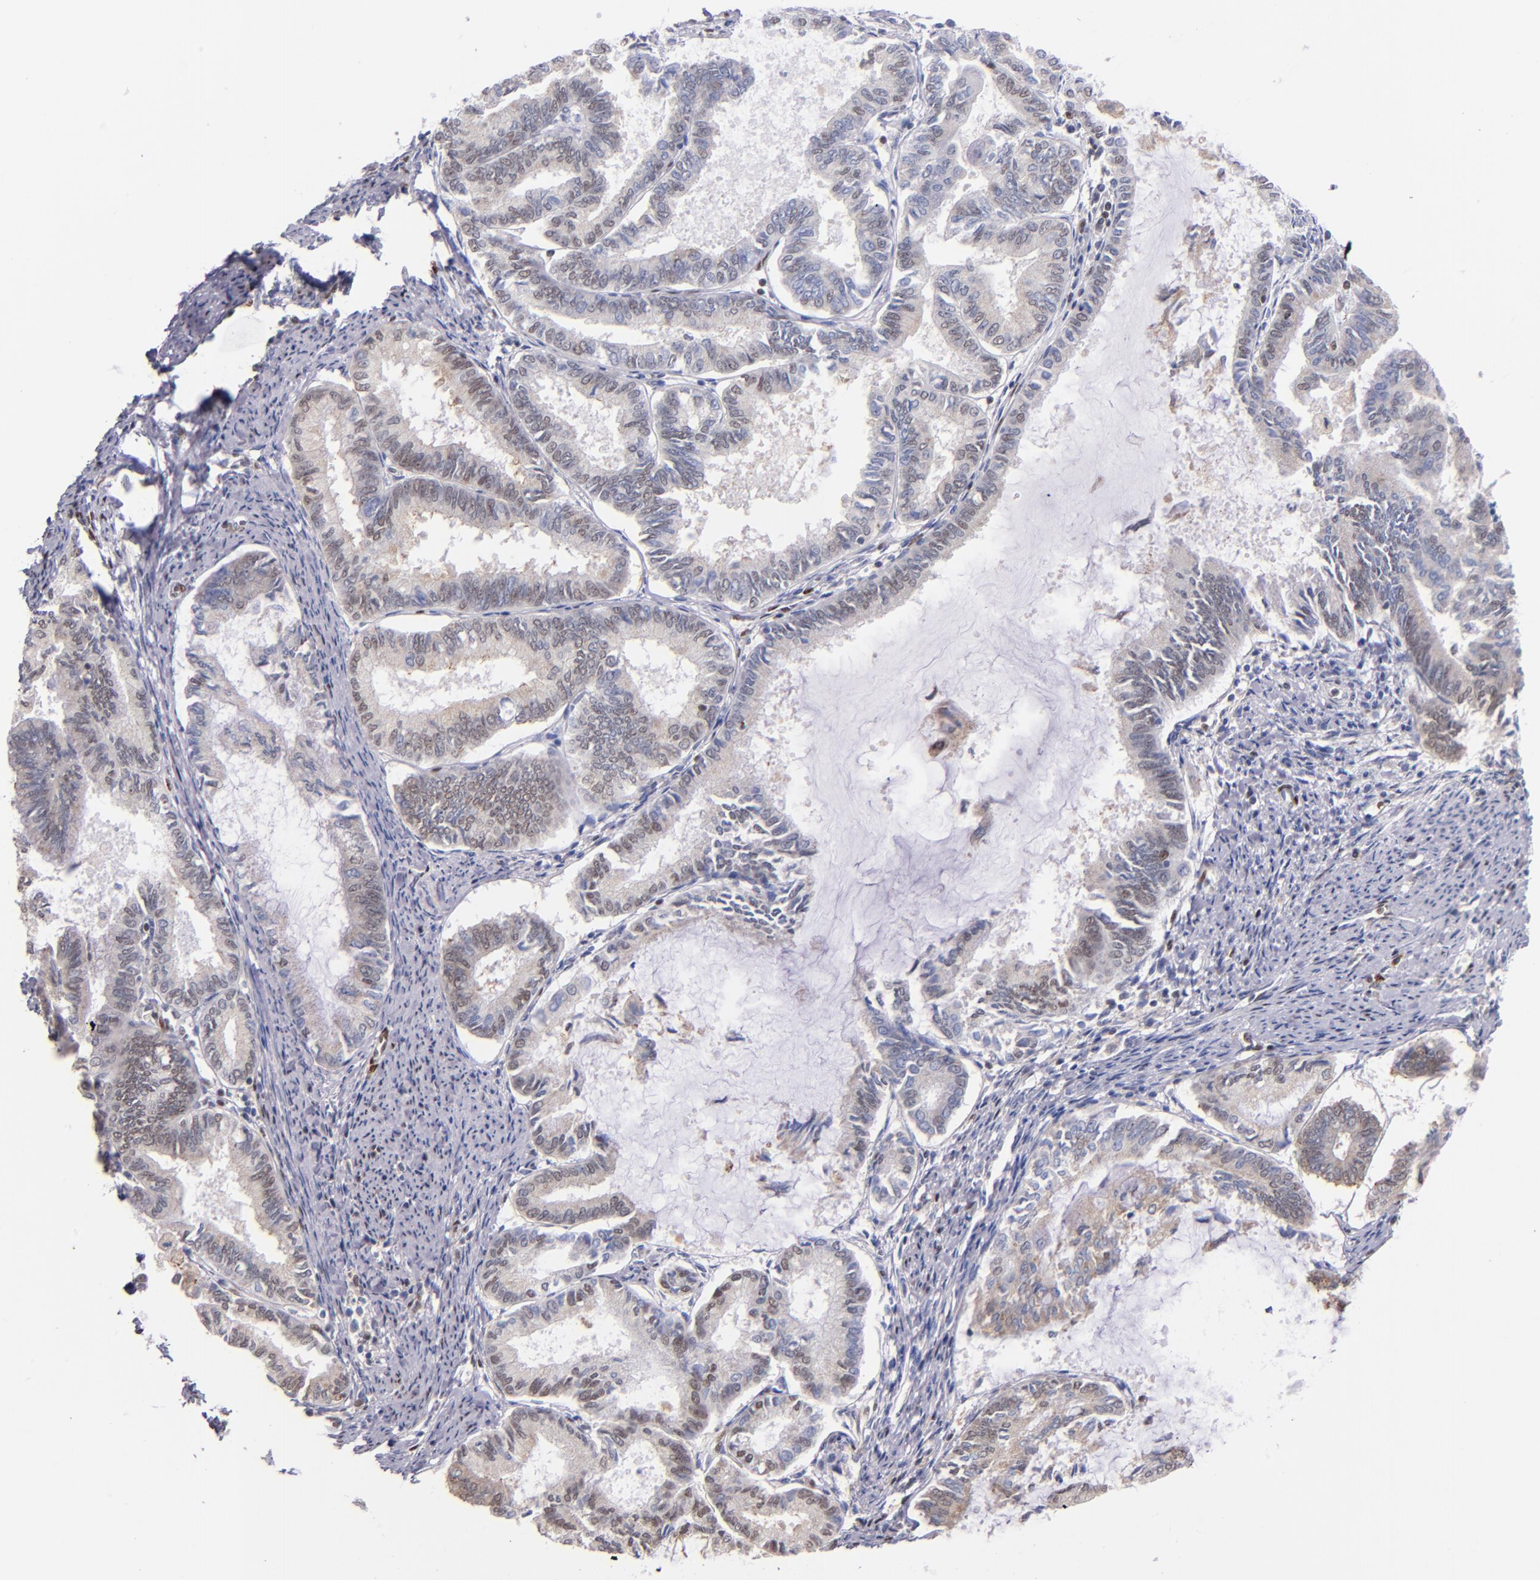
{"staining": {"intensity": "weak", "quantity": "<25%", "location": "nuclear"}, "tissue": "endometrial cancer", "cell_type": "Tumor cells", "image_type": "cancer", "snomed": [{"axis": "morphology", "description": "Adenocarcinoma, NOS"}, {"axis": "topography", "description": "Endometrium"}], "caption": "Immunohistochemistry histopathology image of neoplastic tissue: human endometrial cancer (adenocarcinoma) stained with DAB (3,3'-diaminobenzidine) shows no significant protein positivity in tumor cells.", "gene": "SRF", "patient": {"sex": "female", "age": 86}}